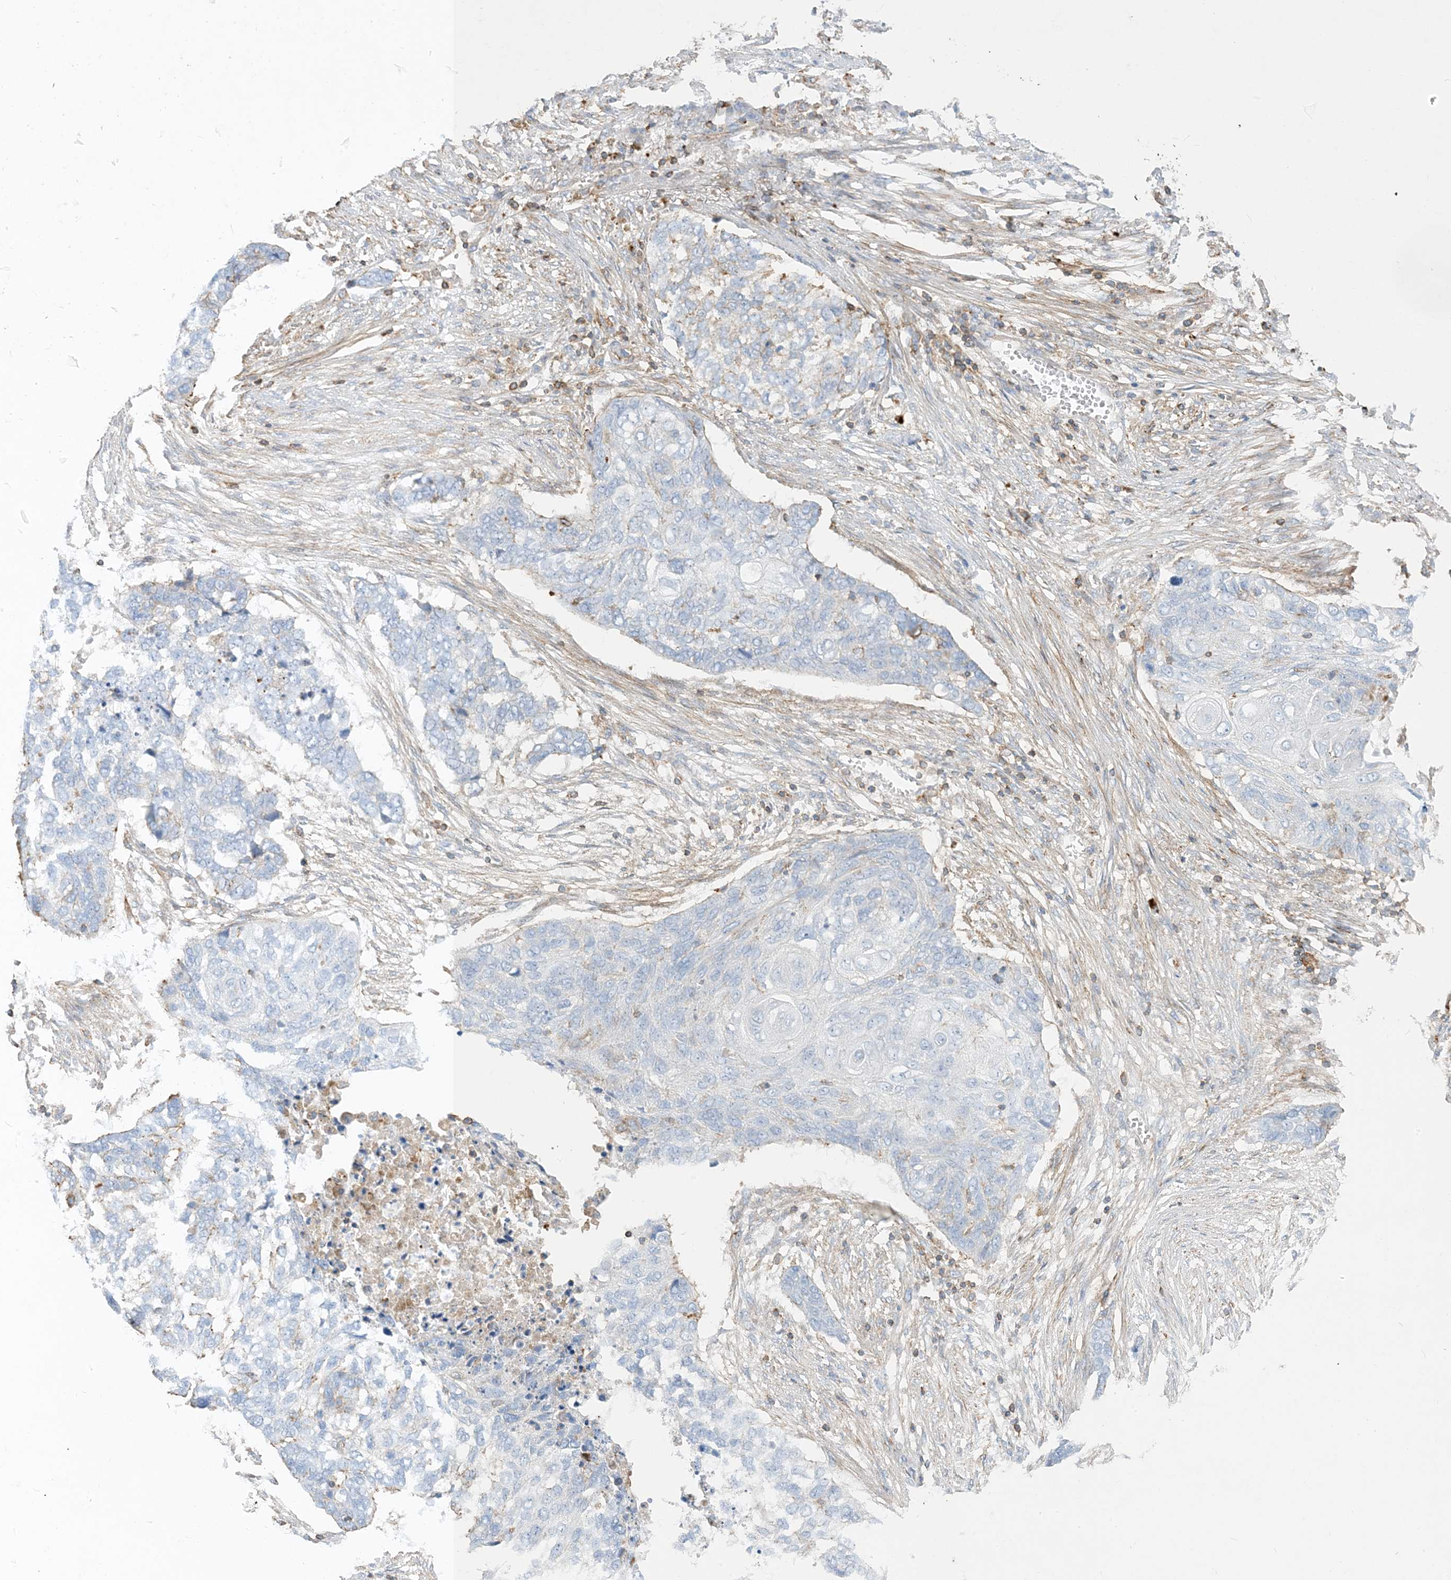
{"staining": {"intensity": "negative", "quantity": "none", "location": "none"}, "tissue": "lung cancer", "cell_type": "Tumor cells", "image_type": "cancer", "snomed": [{"axis": "morphology", "description": "Squamous cell carcinoma, NOS"}, {"axis": "topography", "description": "Lung"}], "caption": "Immunohistochemical staining of lung squamous cell carcinoma demonstrates no significant expression in tumor cells.", "gene": "GTF3C2", "patient": {"sex": "female", "age": 63}}